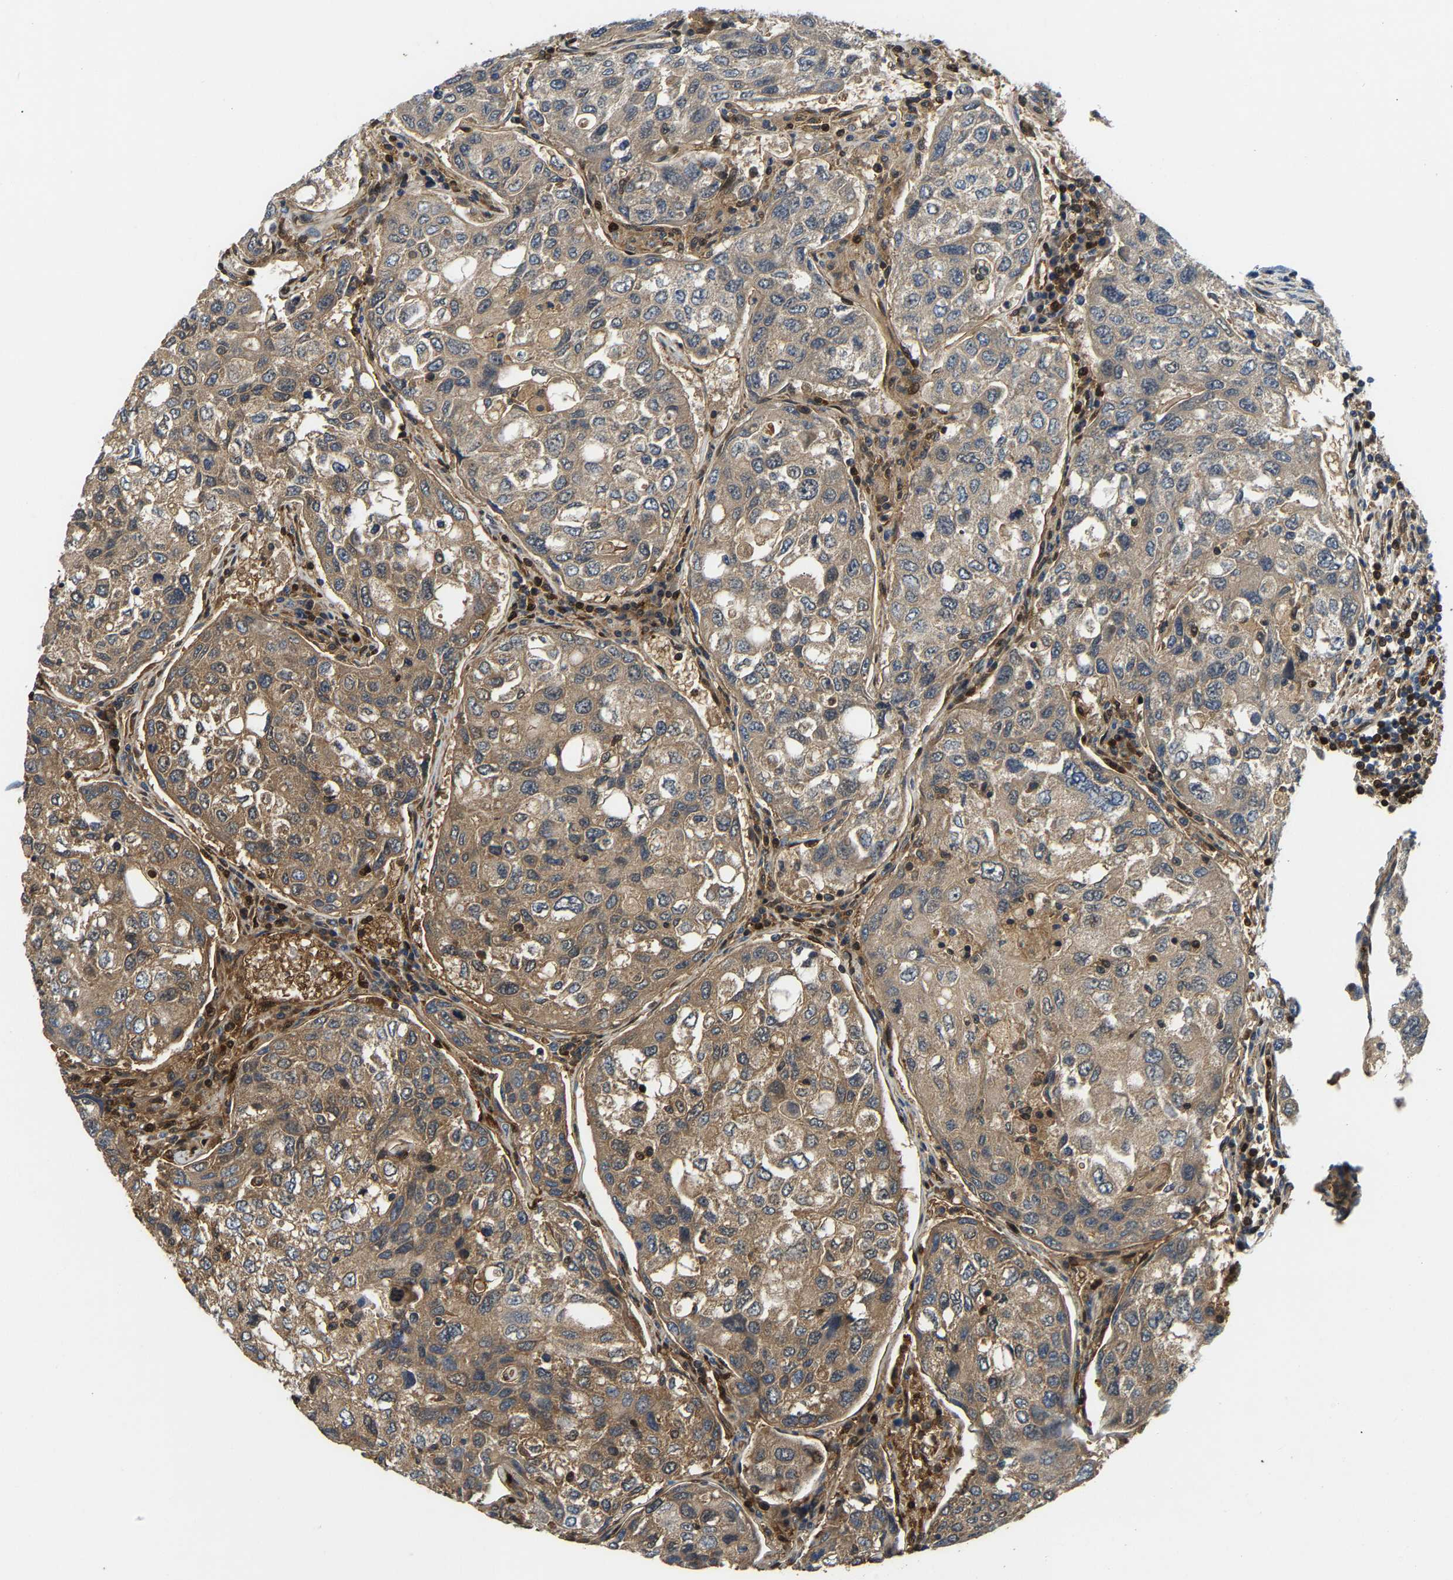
{"staining": {"intensity": "moderate", "quantity": "25%-75%", "location": "cytoplasmic/membranous"}, "tissue": "urothelial cancer", "cell_type": "Tumor cells", "image_type": "cancer", "snomed": [{"axis": "morphology", "description": "Urothelial carcinoma, High grade"}, {"axis": "topography", "description": "Lymph node"}, {"axis": "topography", "description": "Urinary bladder"}], "caption": "A brown stain labels moderate cytoplasmic/membranous expression of a protein in high-grade urothelial carcinoma tumor cells.", "gene": "GIMAP7", "patient": {"sex": "male", "age": 51}}